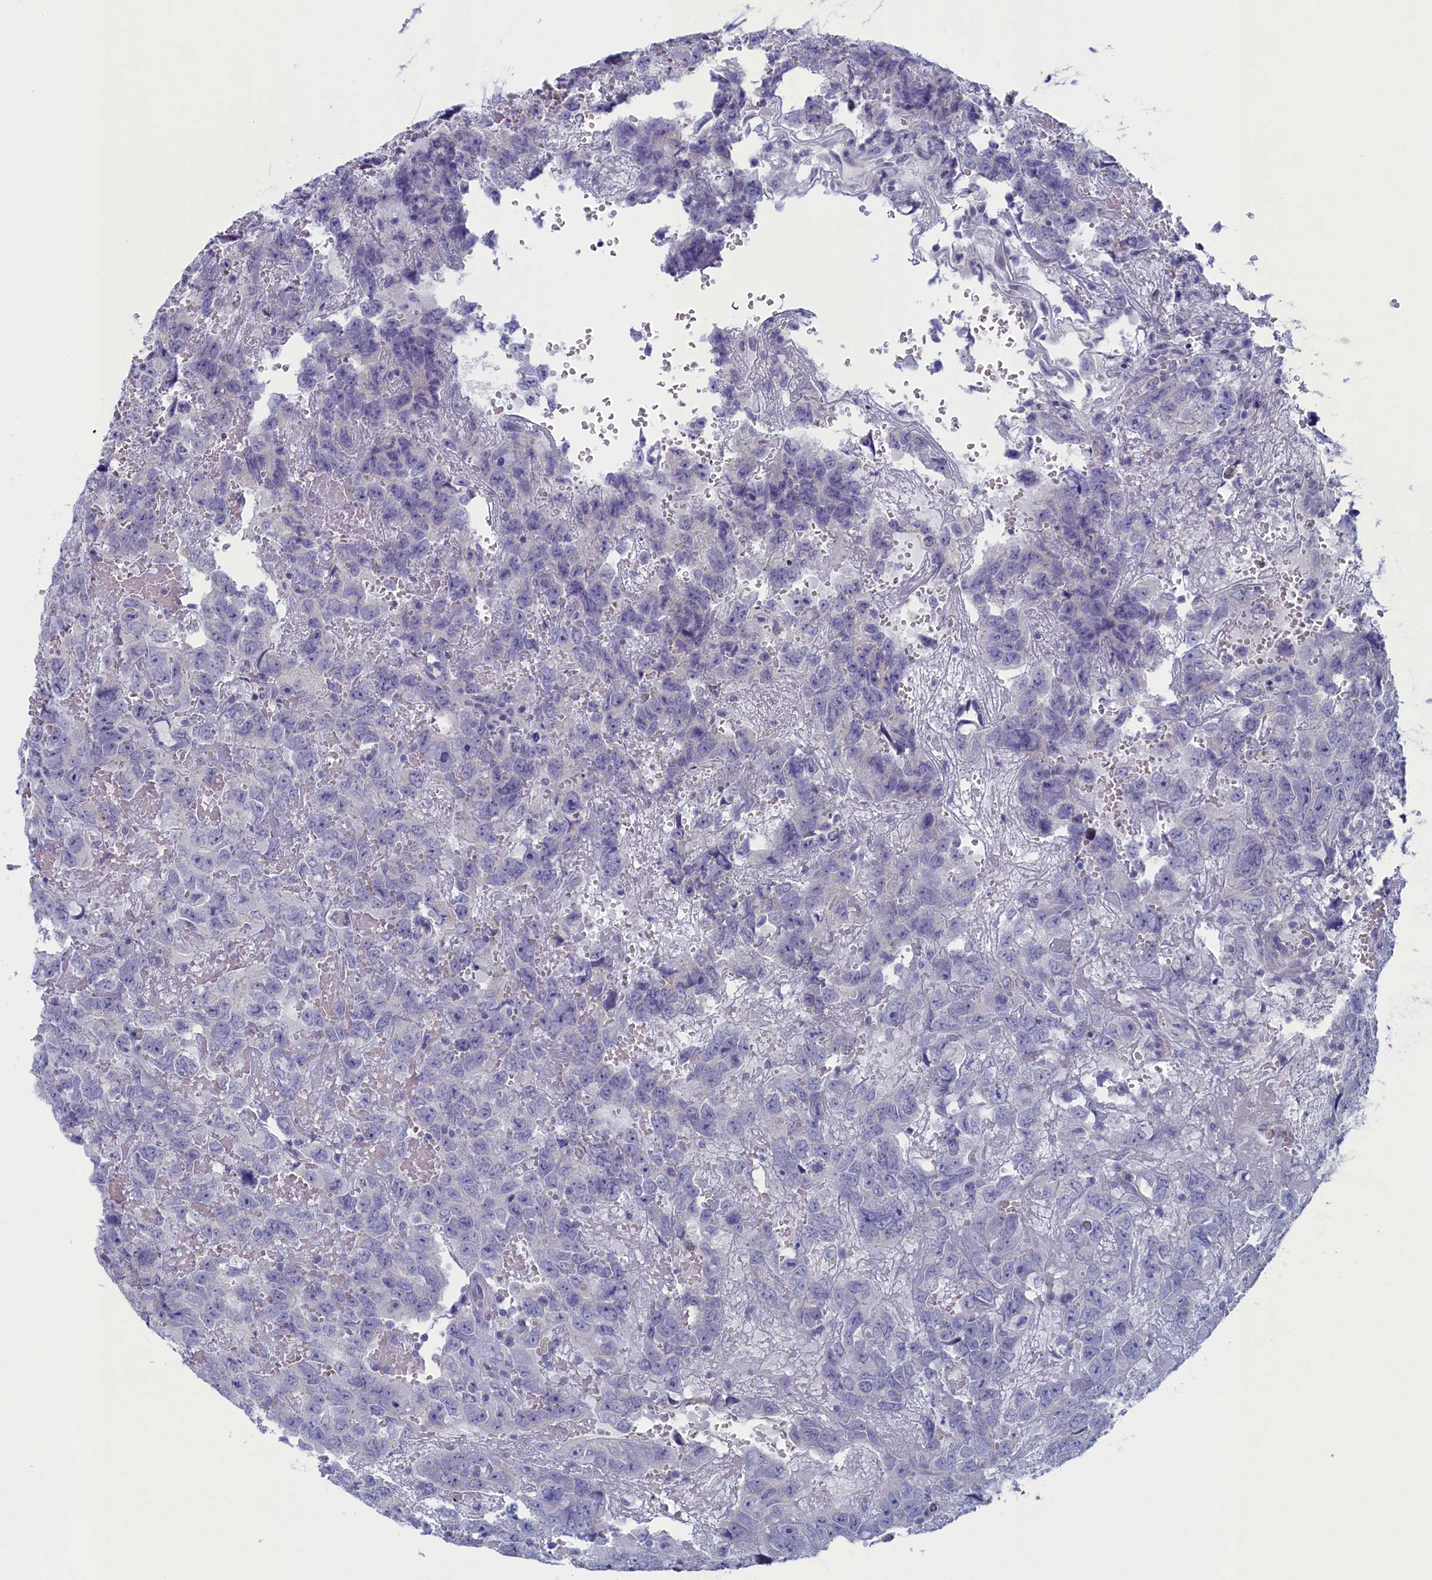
{"staining": {"intensity": "negative", "quantity": "none", "location": "none"}, "tissue": "testis cancer", "cell_type": "Tumor cells", "image_type": "cancer", "snomed": [{"axis": "morphology", "description": "Carcinoma, Embryonal, NOS"}, {"axis": "topography", "description": "Testis"}], "caption": "Immunohistochemical staining of testis cancer (embryonal carcinoma) exhibits no significant staining in tumor cells.", "gene": "WDR76", "patient": {"sex": "male", "age": 45}}